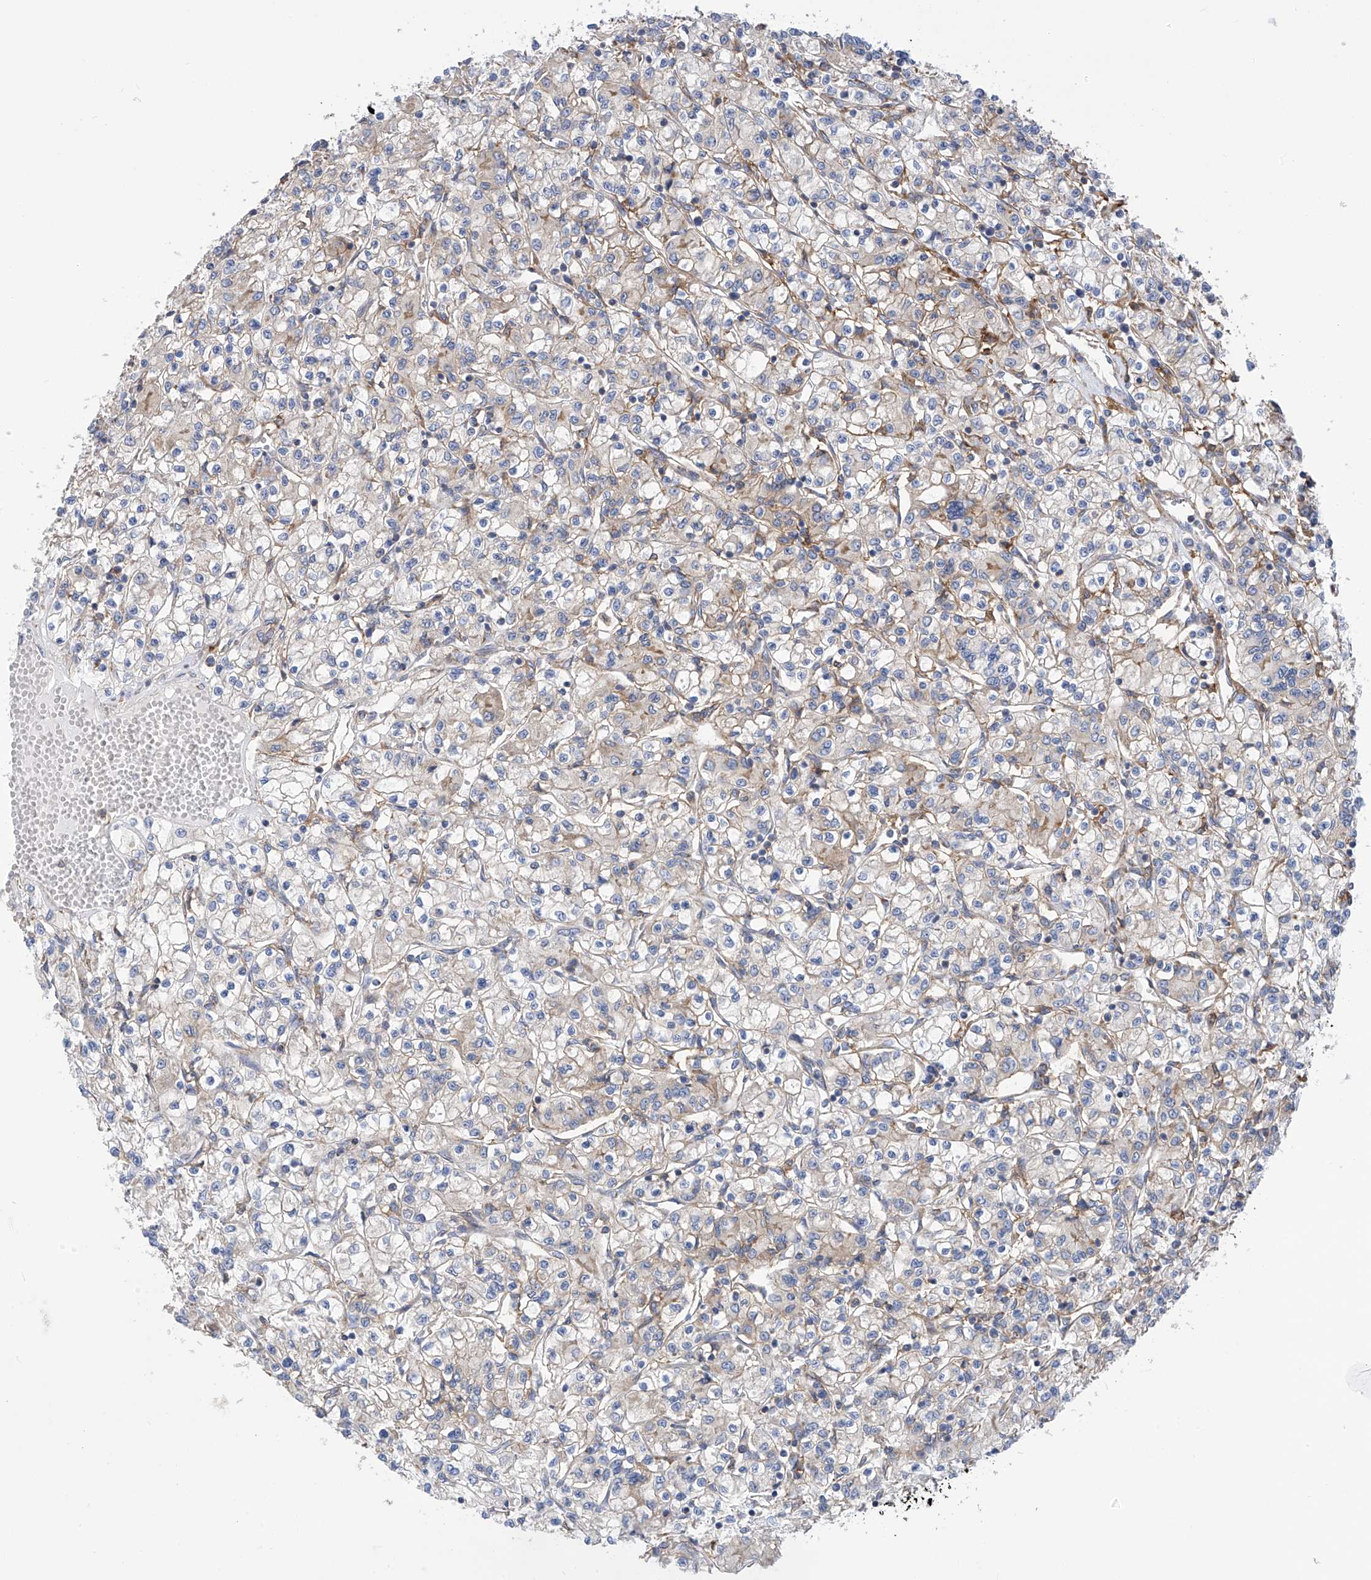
{"staining": {"intensity": "weak", "quantity": "25%-75%", "location": "cytoplasmic/membranous"}, "tissue": "renal cancer", "cell_type": "Tumor cells", "image_type": "cancer", "snomed": [{"axis": "morphology", "description": "Adenocarcinoma, NOS"}, {"axis": "topography", "description": "Kidney"}], "caption": "Renal cancer (adenocarcinoma) stained with DAB (3,3'-diaminobenzidine) IHC displays low levels of weak cytoplasmic/membranous staining in about 25%-75% of tumor cells. Using DAB (brown) and hematoxylin (blue) stains, captured at high magnification using brightfield microscopy.", "gene": "P2RX7", "patient": {"sex": "female", "age": 59}}